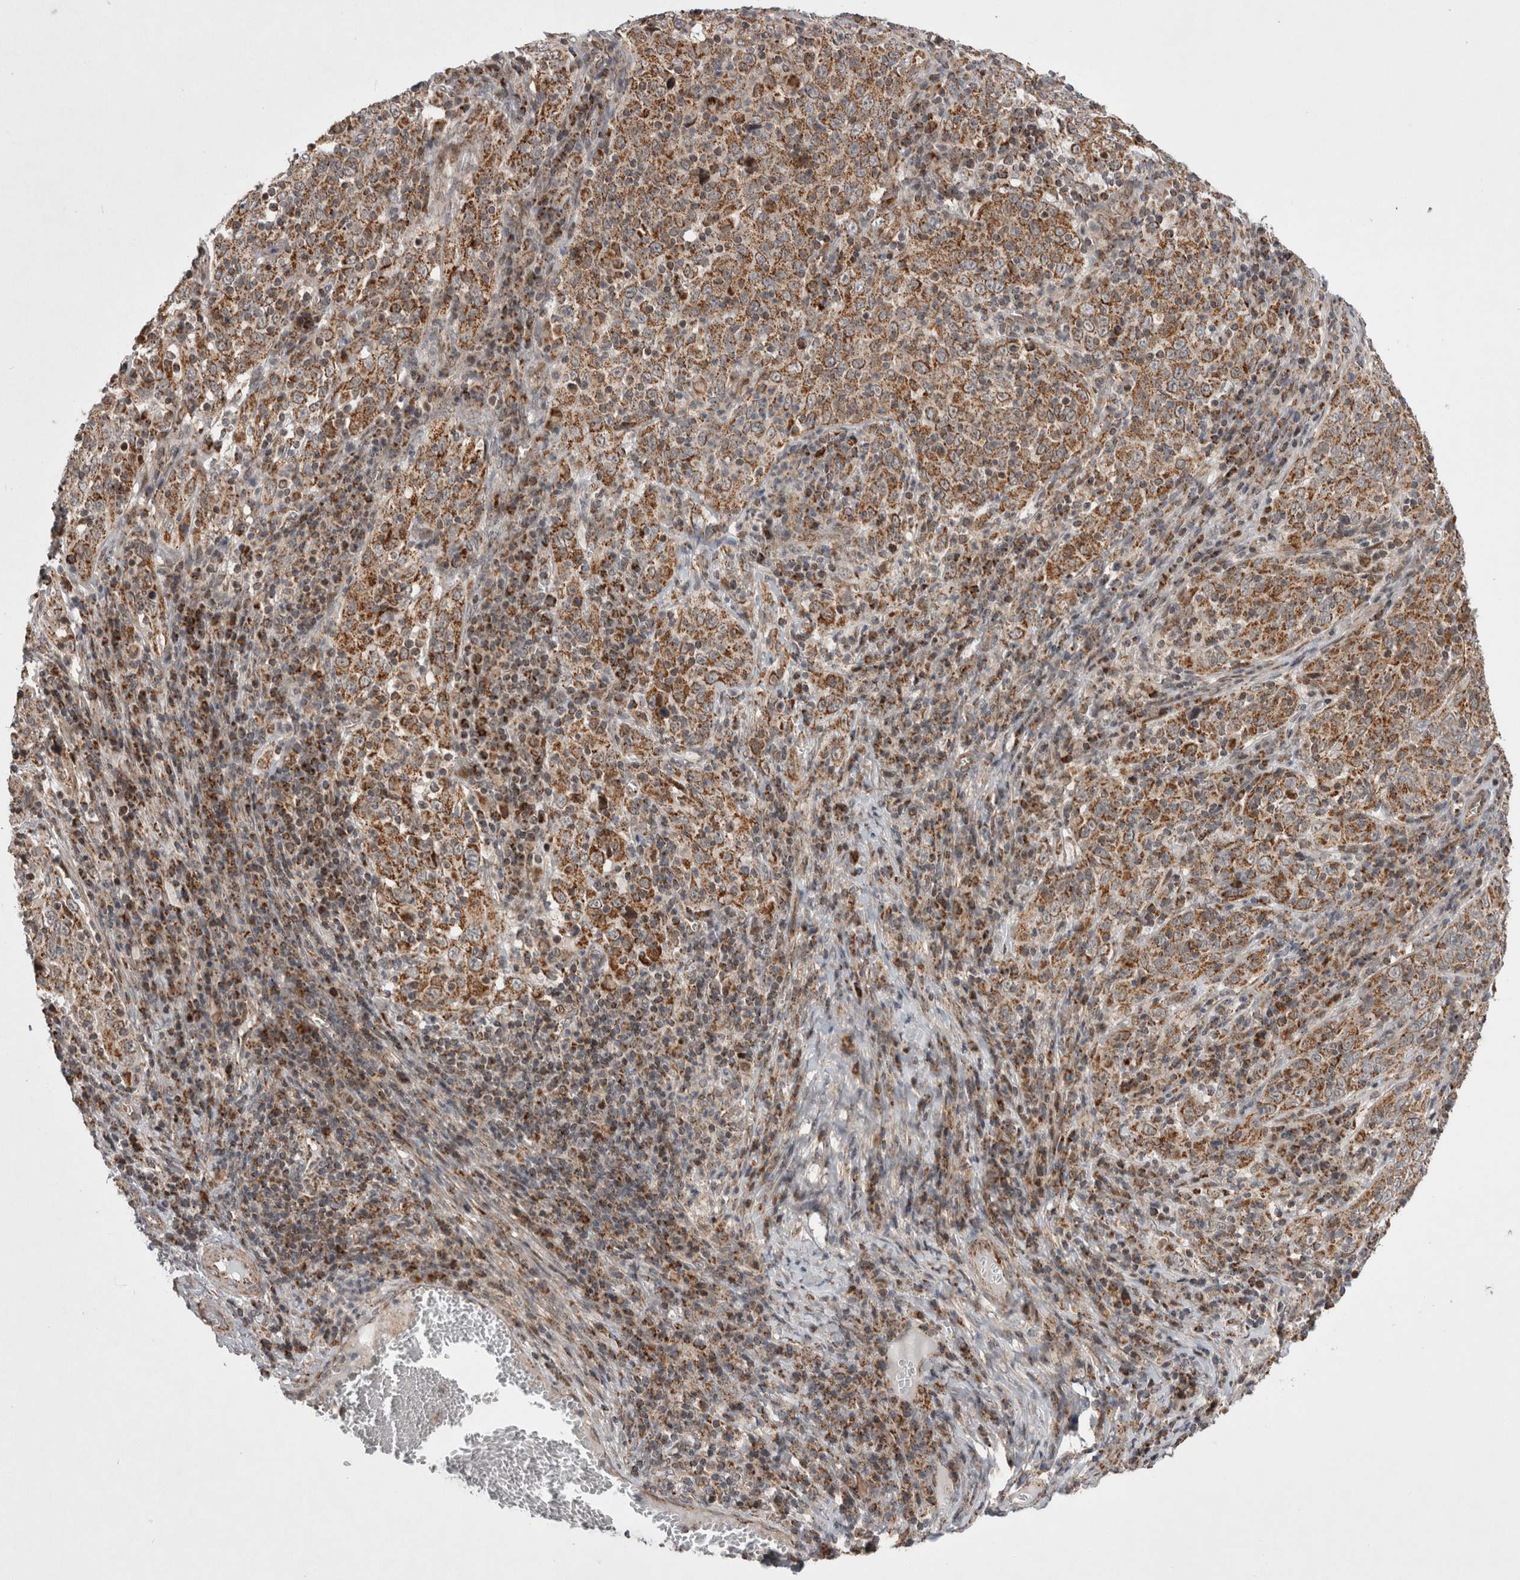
{"staining": {"intensity": "moderate", "quantity": ">75%", "location": "cytoplasmic/membranous"}, "tissue": "cervical cancer", "cell_type": "Tumor cells", "image_type": "cancer", "snomed": [{"axis": "morphology", "description": "Squamous cell carcinoma, NOS"}, {"axis": "topography", "description": "Cervix"}], "caption": "A brown stain labels moderate cytoplasmic/membranous positivity of a protein in human squamous cell carcinoma (cervical) tumor cells.", "gene": "MRPL37", "patient": {"sex": "female", "age": 46}}